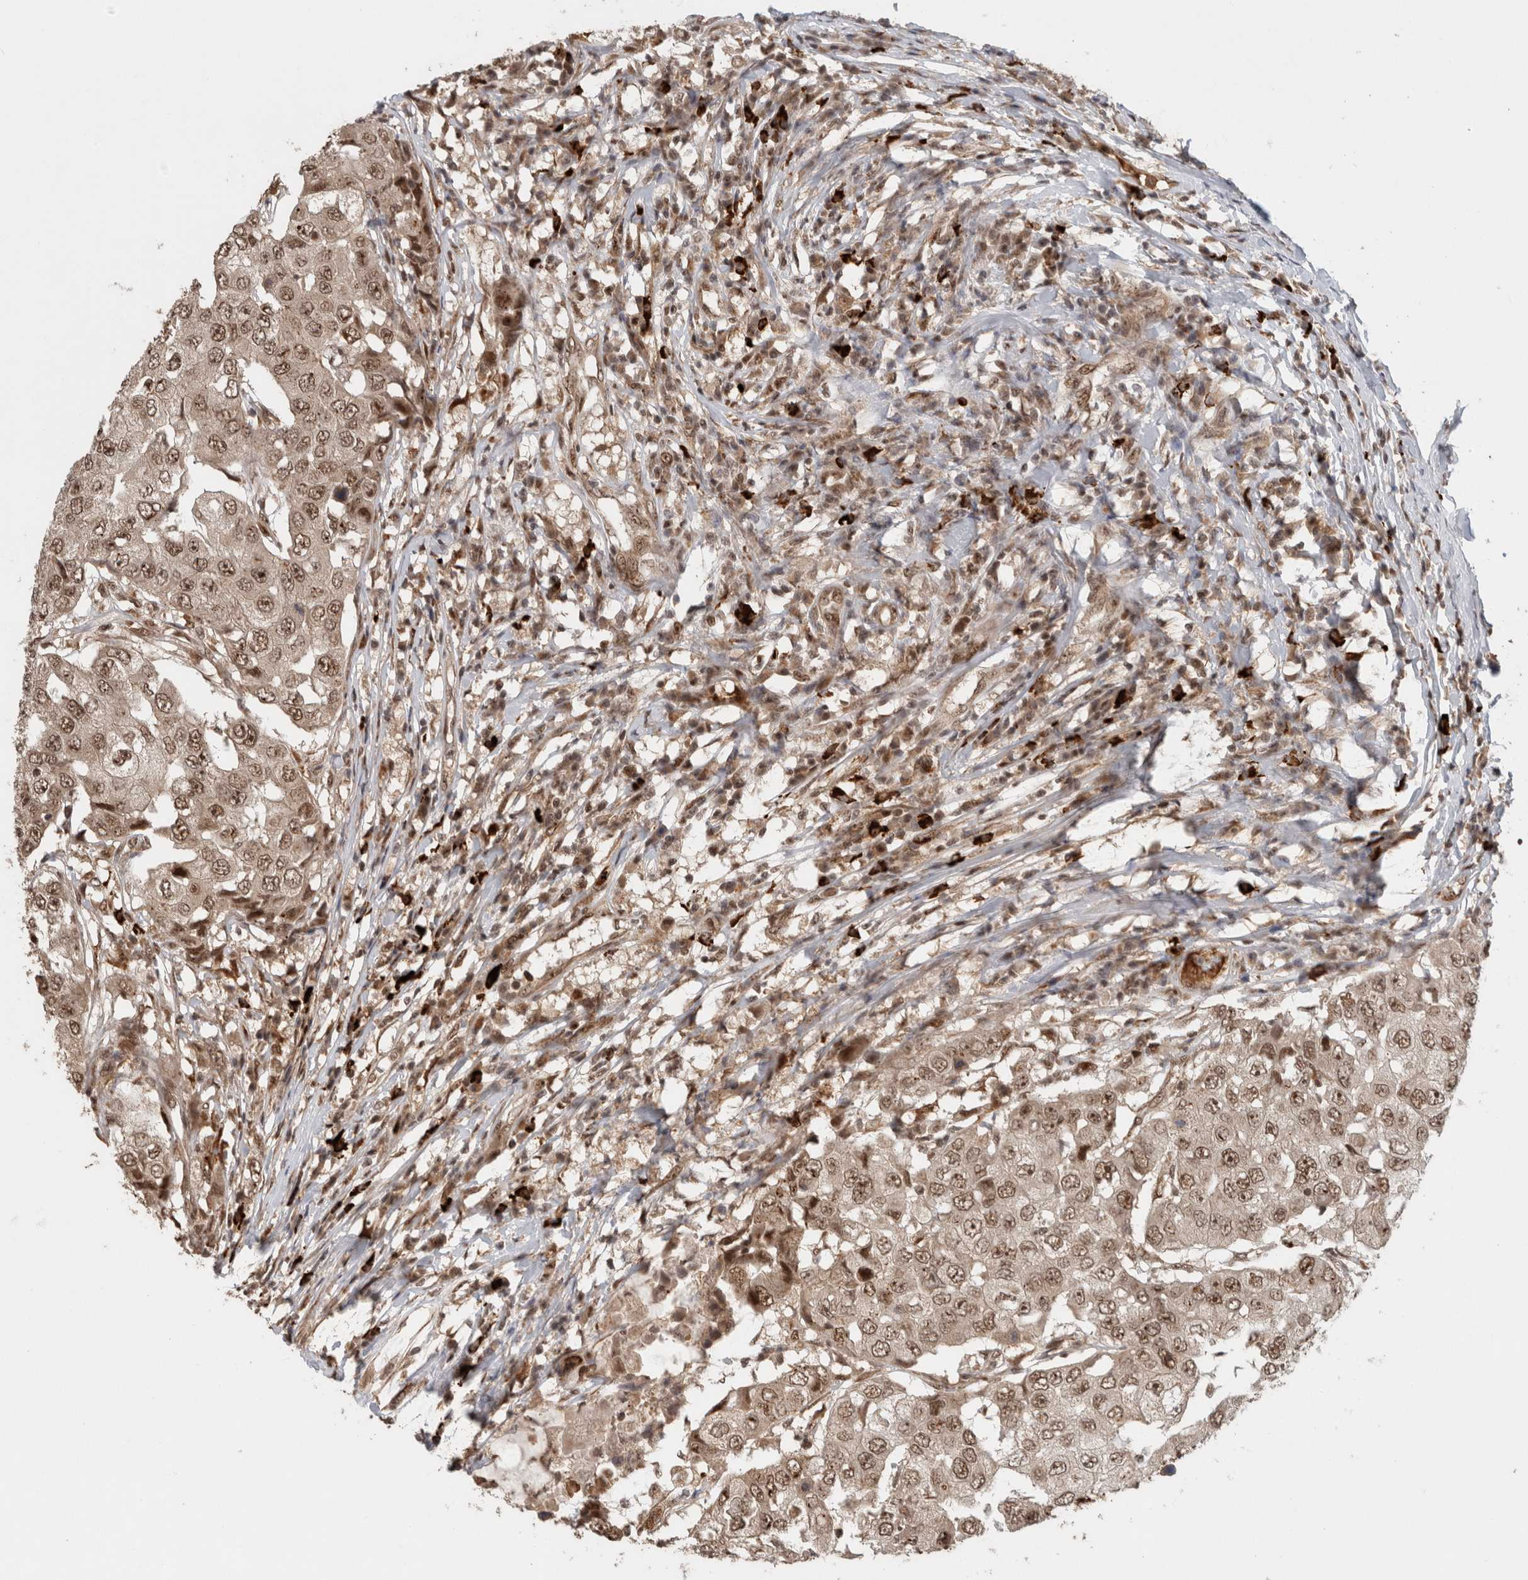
{"staining": {"intensity": "moderate", "quantity": ">75%", "location": "nuclear"}, "tissue": "breast cancer", "cell_type": "Tumor cells", "image_type": "cancer", "snomed": [{"axis": "morphology", "description": "Duct carcinoma"}, {"axis": "topography", "description": "Breast"}], "caption": "Immunohistochemical staining of intraductal carcinoma (breast) displays medium levels of moderate nuclear protein expression in approximately >75% of tumor cells.", "gene": "MPHOSPH6", "patient": {"sex": "female", "age": 27}}